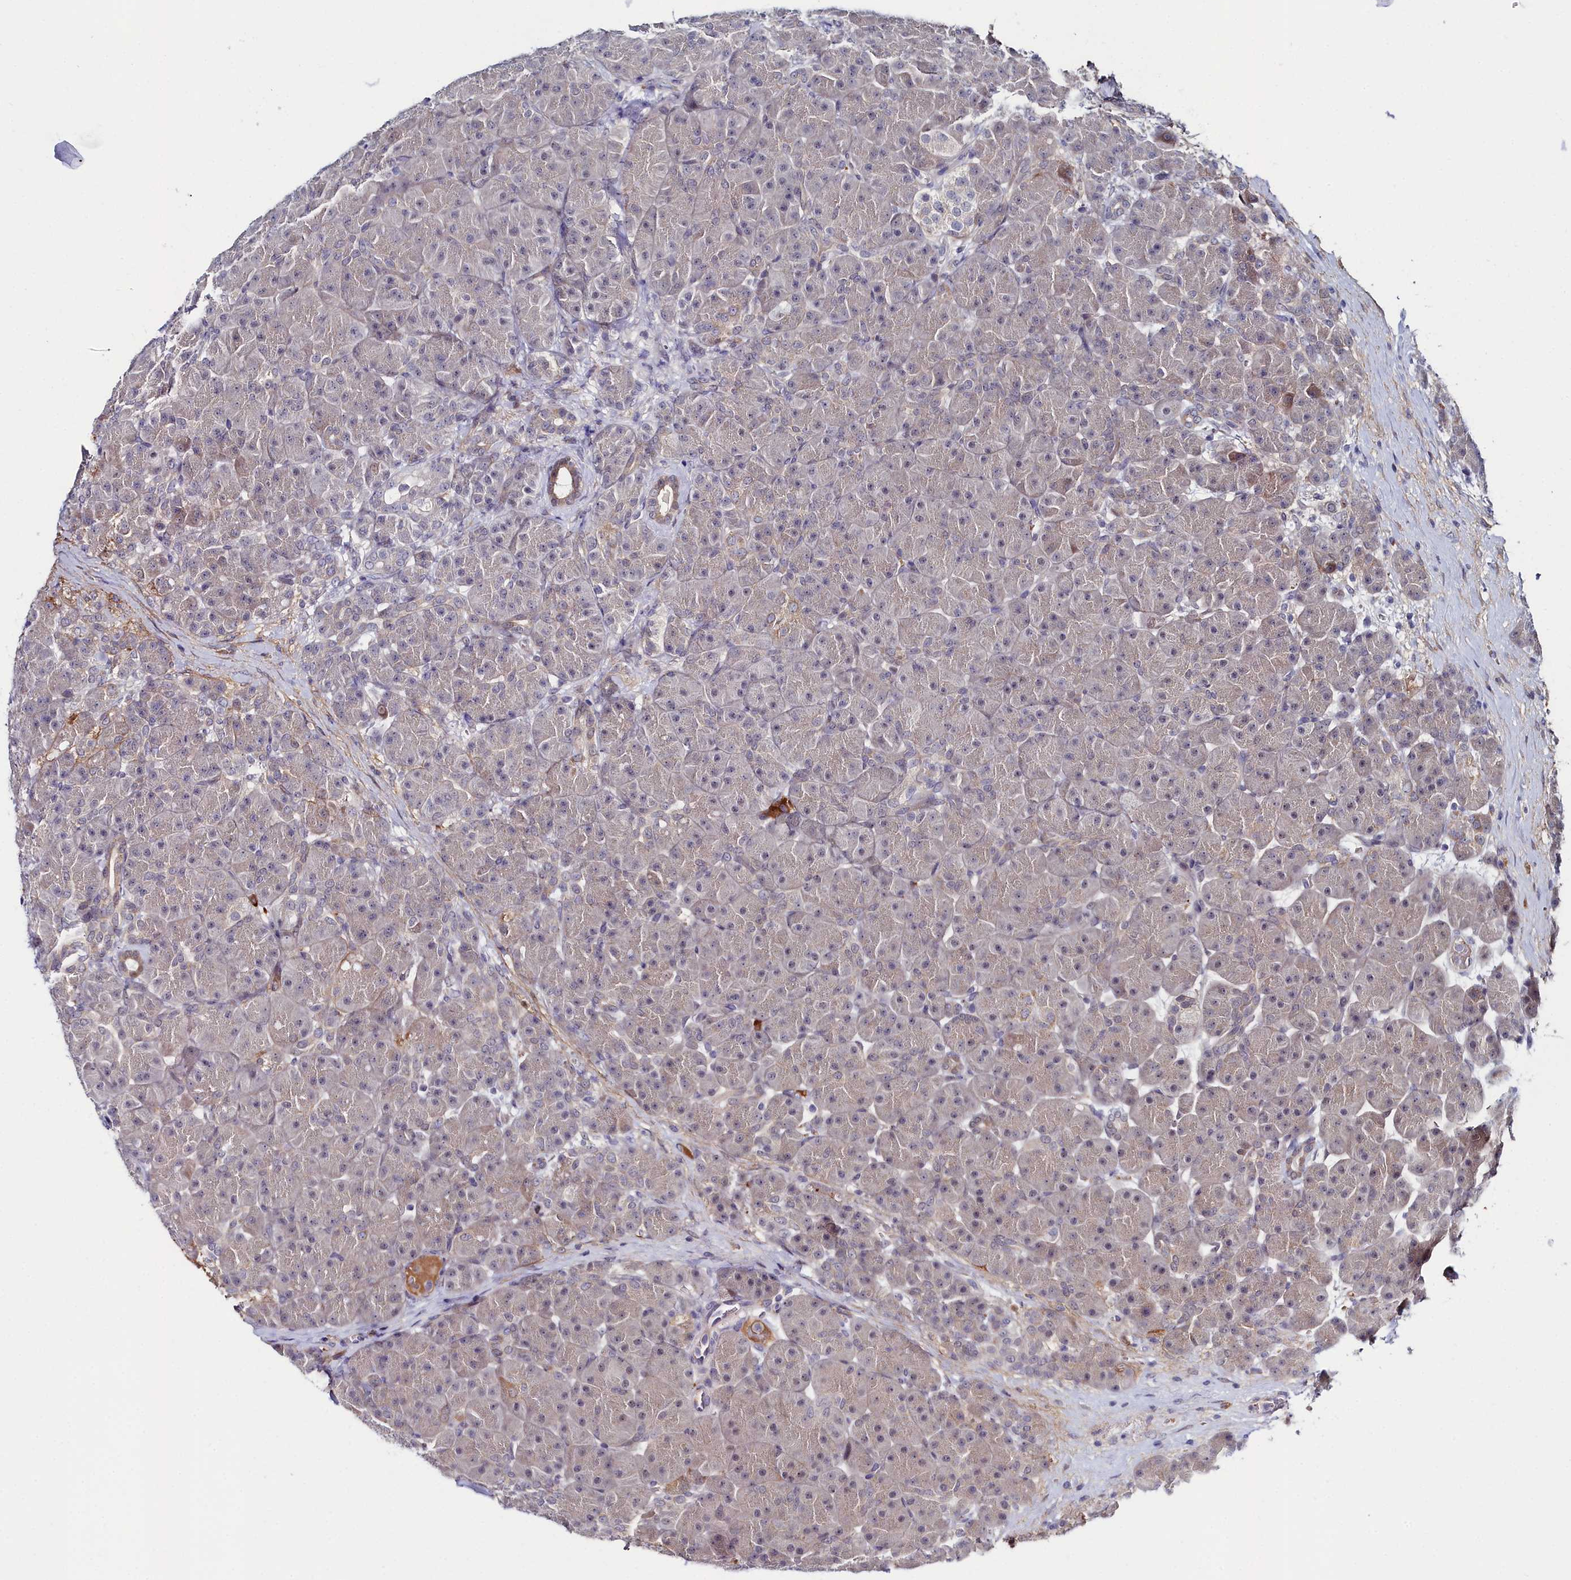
{"staining": {"intensity": "weak", "quantity": "25%-75%", "location": "cytoplasmic/membranous"}, "tissue": "pancreas", "cell_type": "Exocrine glandular cells", "image_type": "normal", "snomed": [{"axis": "morphology", "description": "Normal tissue, NOS"}, {"axis": "topography", "description": "Pancreas"}], "caption": "Protein staining exhibits weak cytoplasmic/membranous positivity in approximately 25%-75% of exocrine glandular cells in unremarkable pancreas. The protein is shown in brown color, while the nuclei are stained blue.", "gene": "KCTD18", "patient": {"sex": "male", "age": 66}}